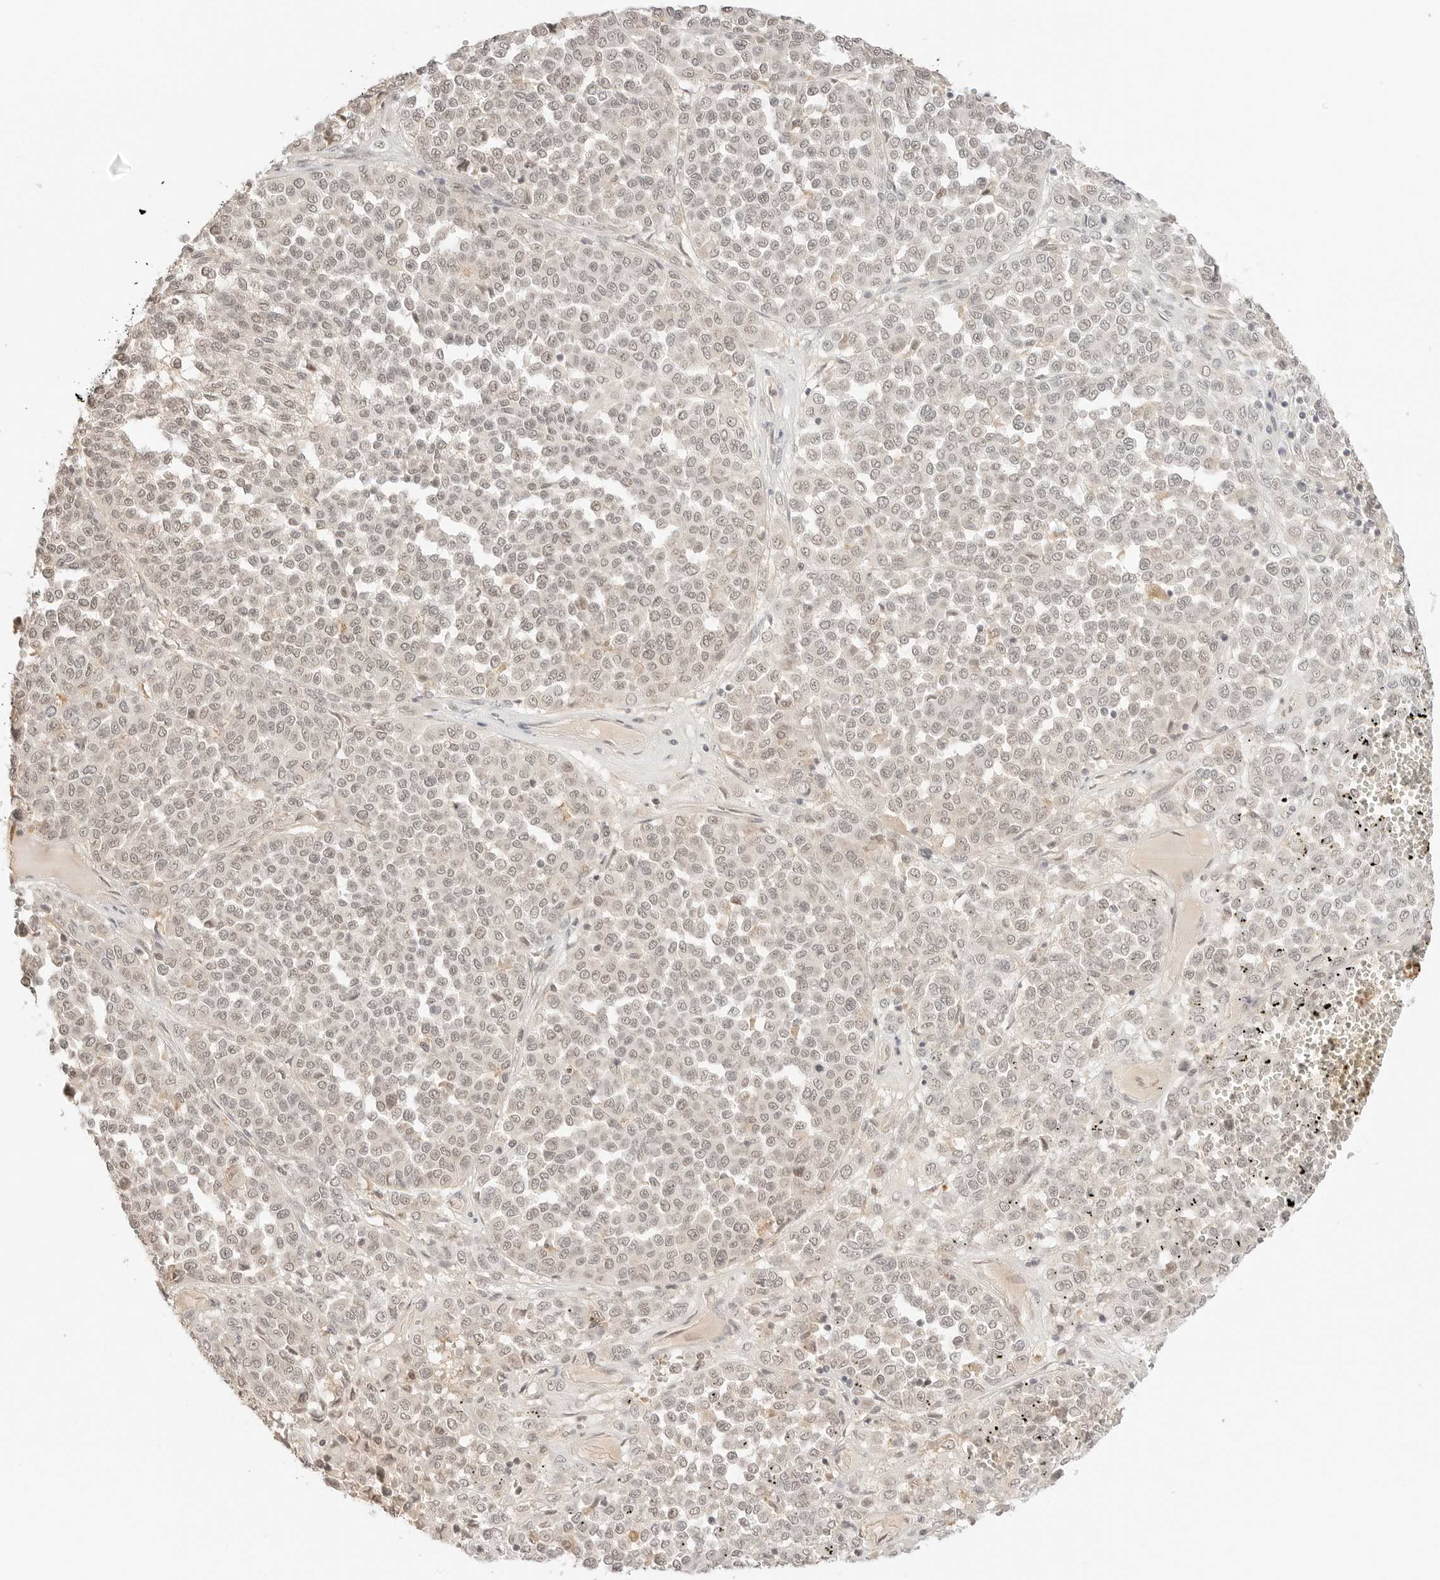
{"staining": {"intensity": "negative", "quantity": "none", "location": "none"}, "tissue": "melanoma", "cell_type": "Tumor cells", "image_type": "cancer", "snomed": [{"axis": "morphology", "description": "Malignant melanoma, Metastatic site"}, {"axis": "topography", "description": "Pancreas"}], "caption": "A histopathology image of human melanoma is negative for staining in tumor cells.", "gene": "RPS6KL1", "patient": {"sex": "female", "age": 30}}